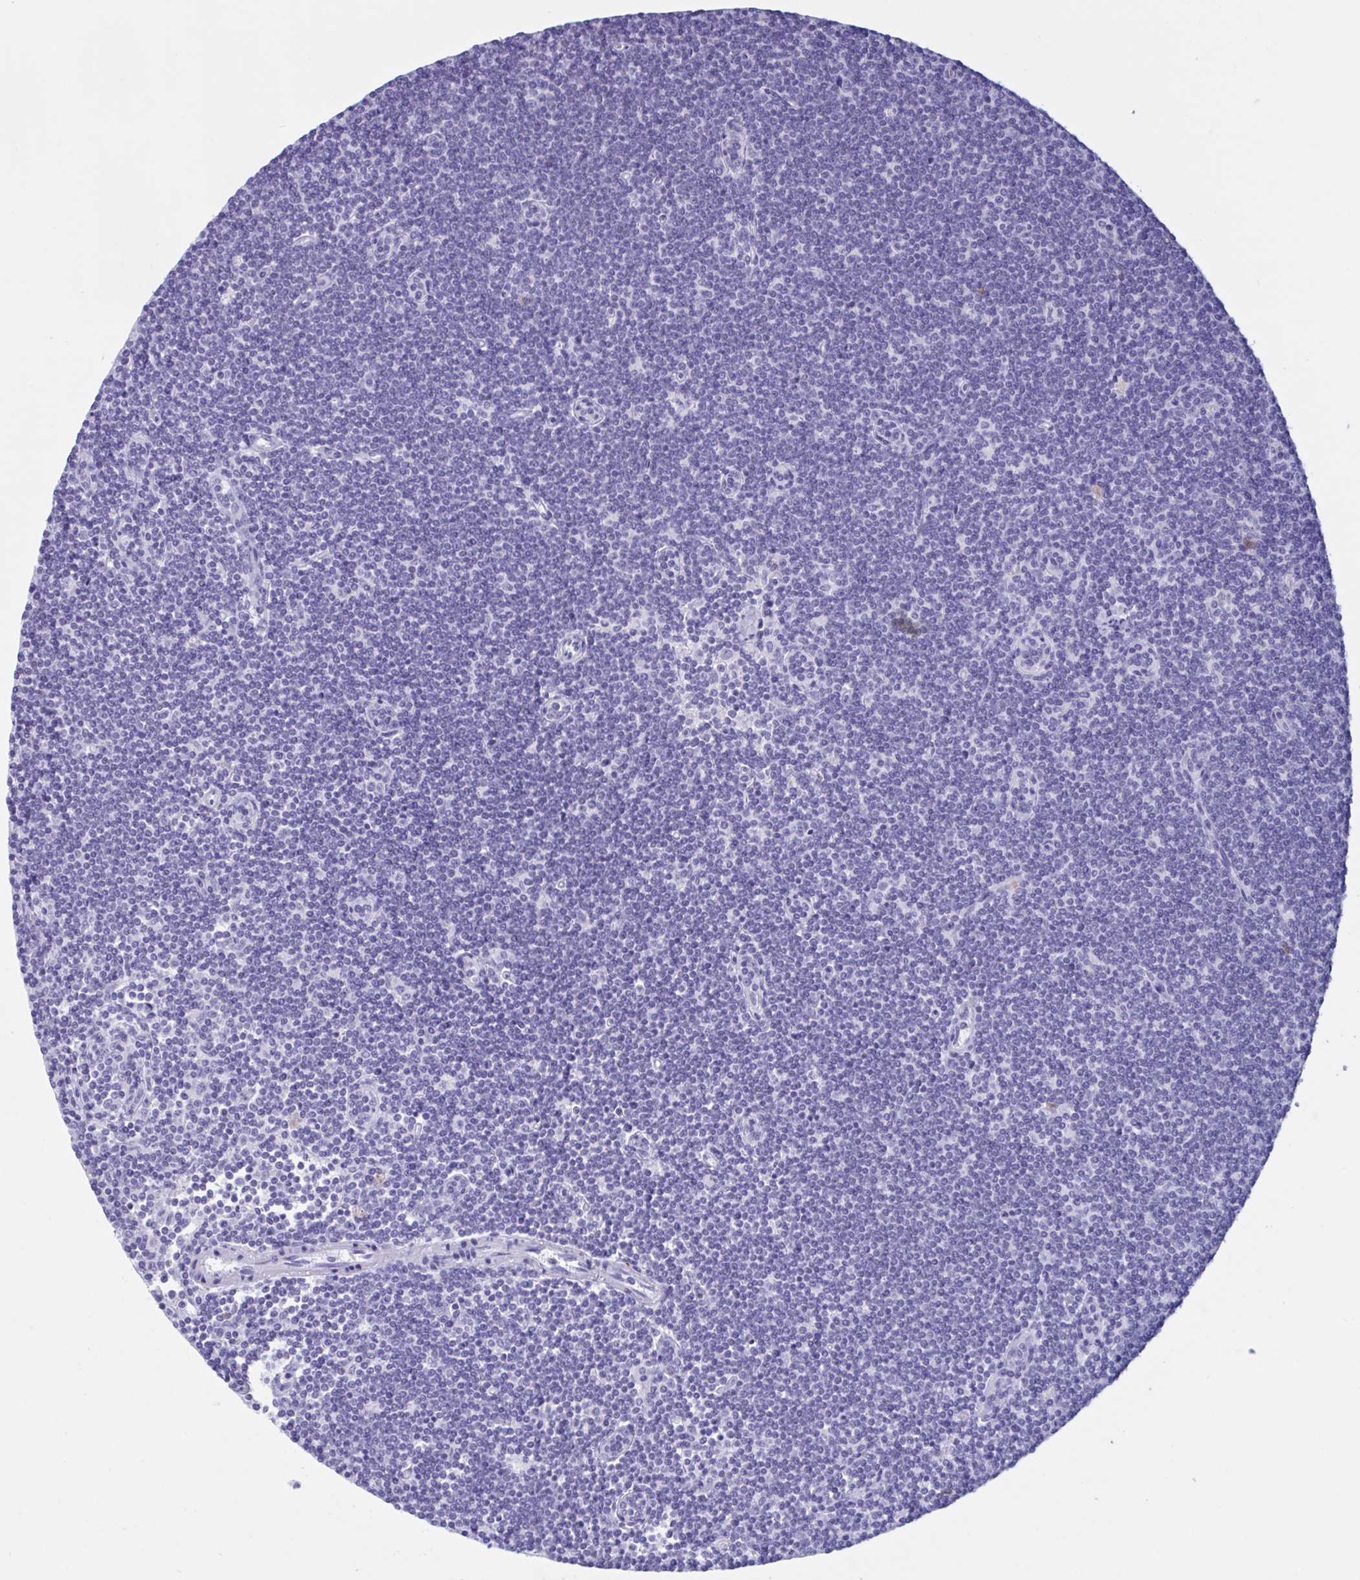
{"staining": {"intensity": "negative", "quantity": "none", "location": "none"}, "tissue": "lymphoma", "cell_type": "Tumor cells", "image_type": "cancer", "snomed": [{"axis": "morphology", "description": "Malignant lymphoma, non-Hodgkin's type, Low grade"}, {"axis": "topography", "description": "Lymph node"}], "caption": "This is an immunohistochemistry (IHC) image of human low-grade malignant lymphoma, non-Hodgkin's type. There is no positivity in tumor cells.", "gene": "MS4A14", "patient": {"sex": "female", "age": 73}}